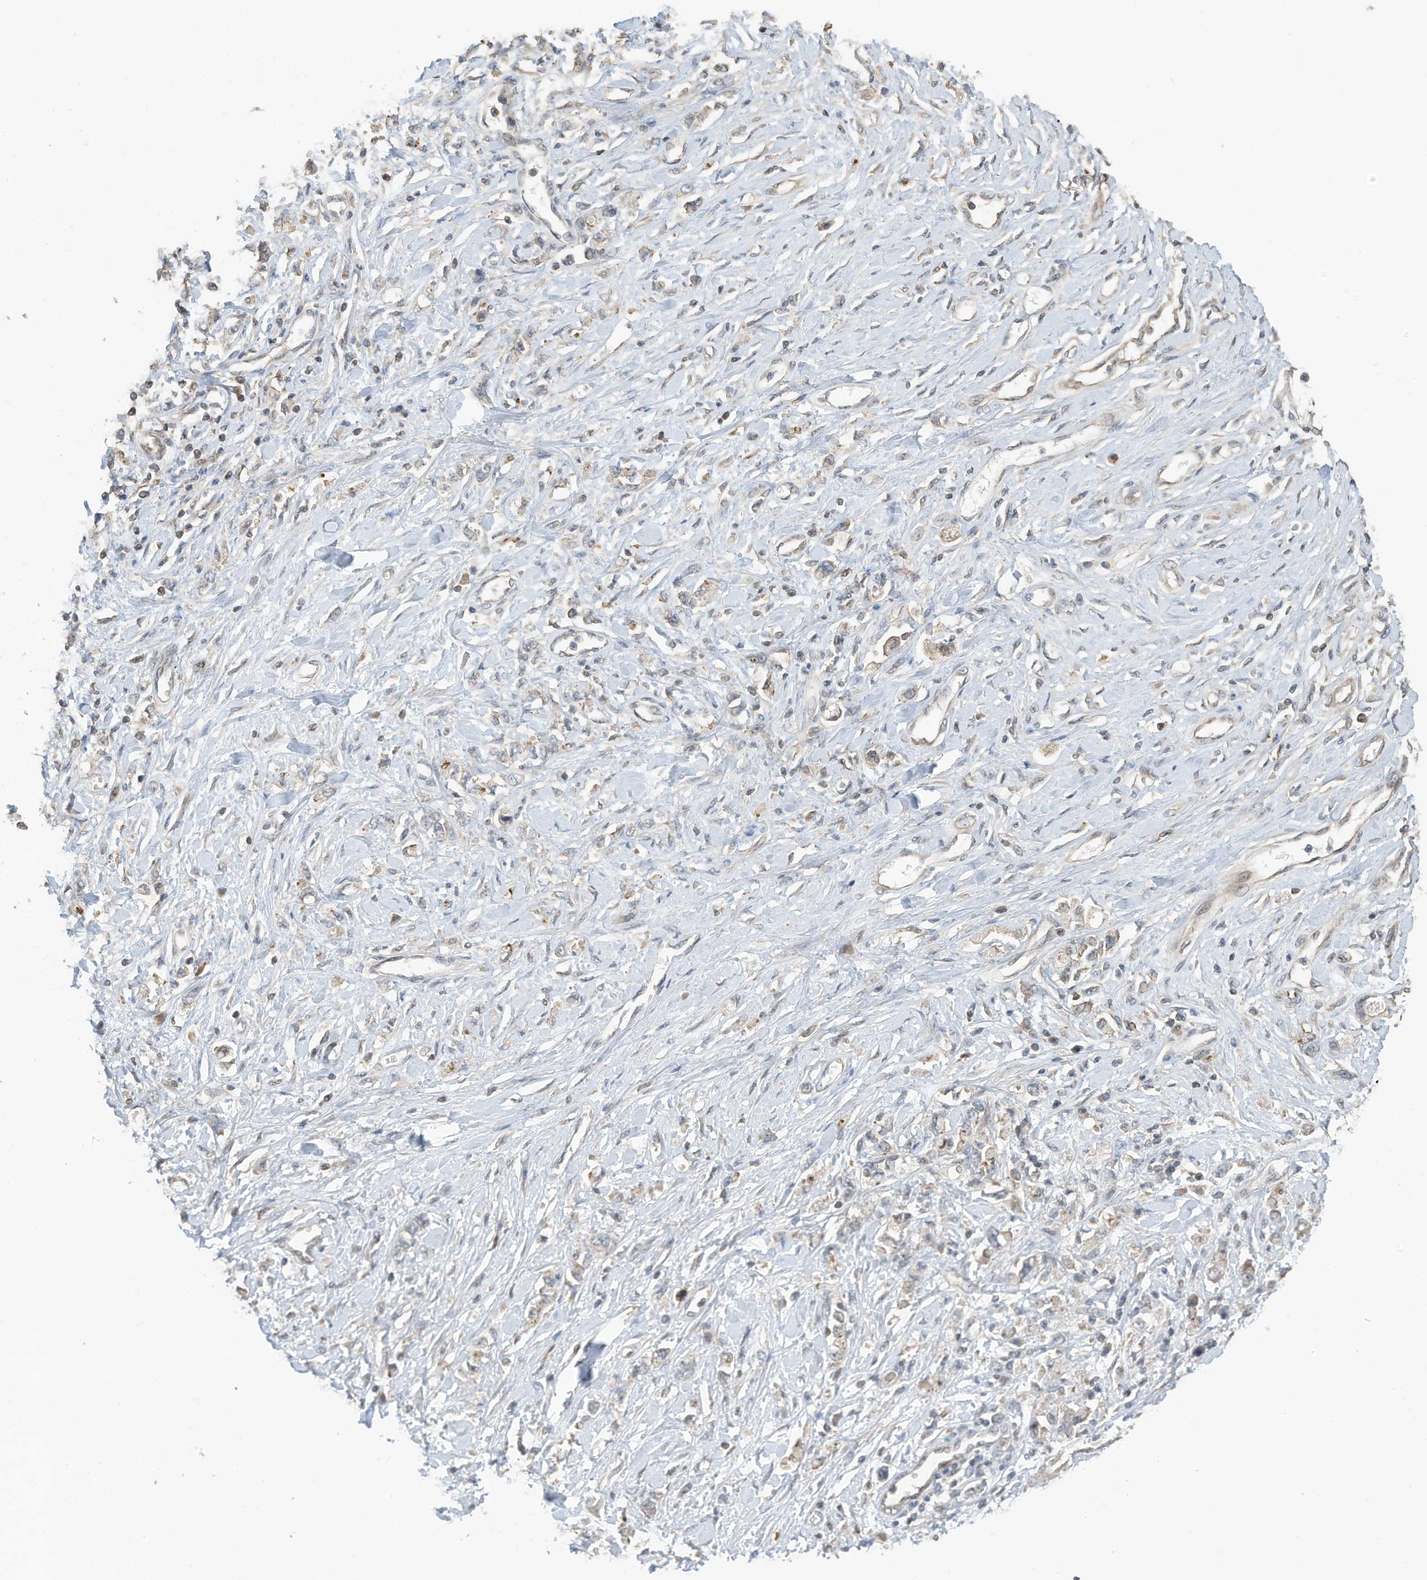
{"staining": {"intensity": "weak", "quantity": "<25%", "location": "cytoplasmic/membranous"}, "tissue": "stomach cancer", "cell_type": "Tumor cells", "image_type": "cancer", "snomed": [{"axis": "morphology", "description": "Adenocarcinoma, NOS"}, {"axis": "topography", "description": "Stomach"}], "caption": "IHC of adenocarcinoma (stomach) displays no positivity in tumor cells.", "gene": "REC8", "patient": {"sex": "female", "age": 76}}